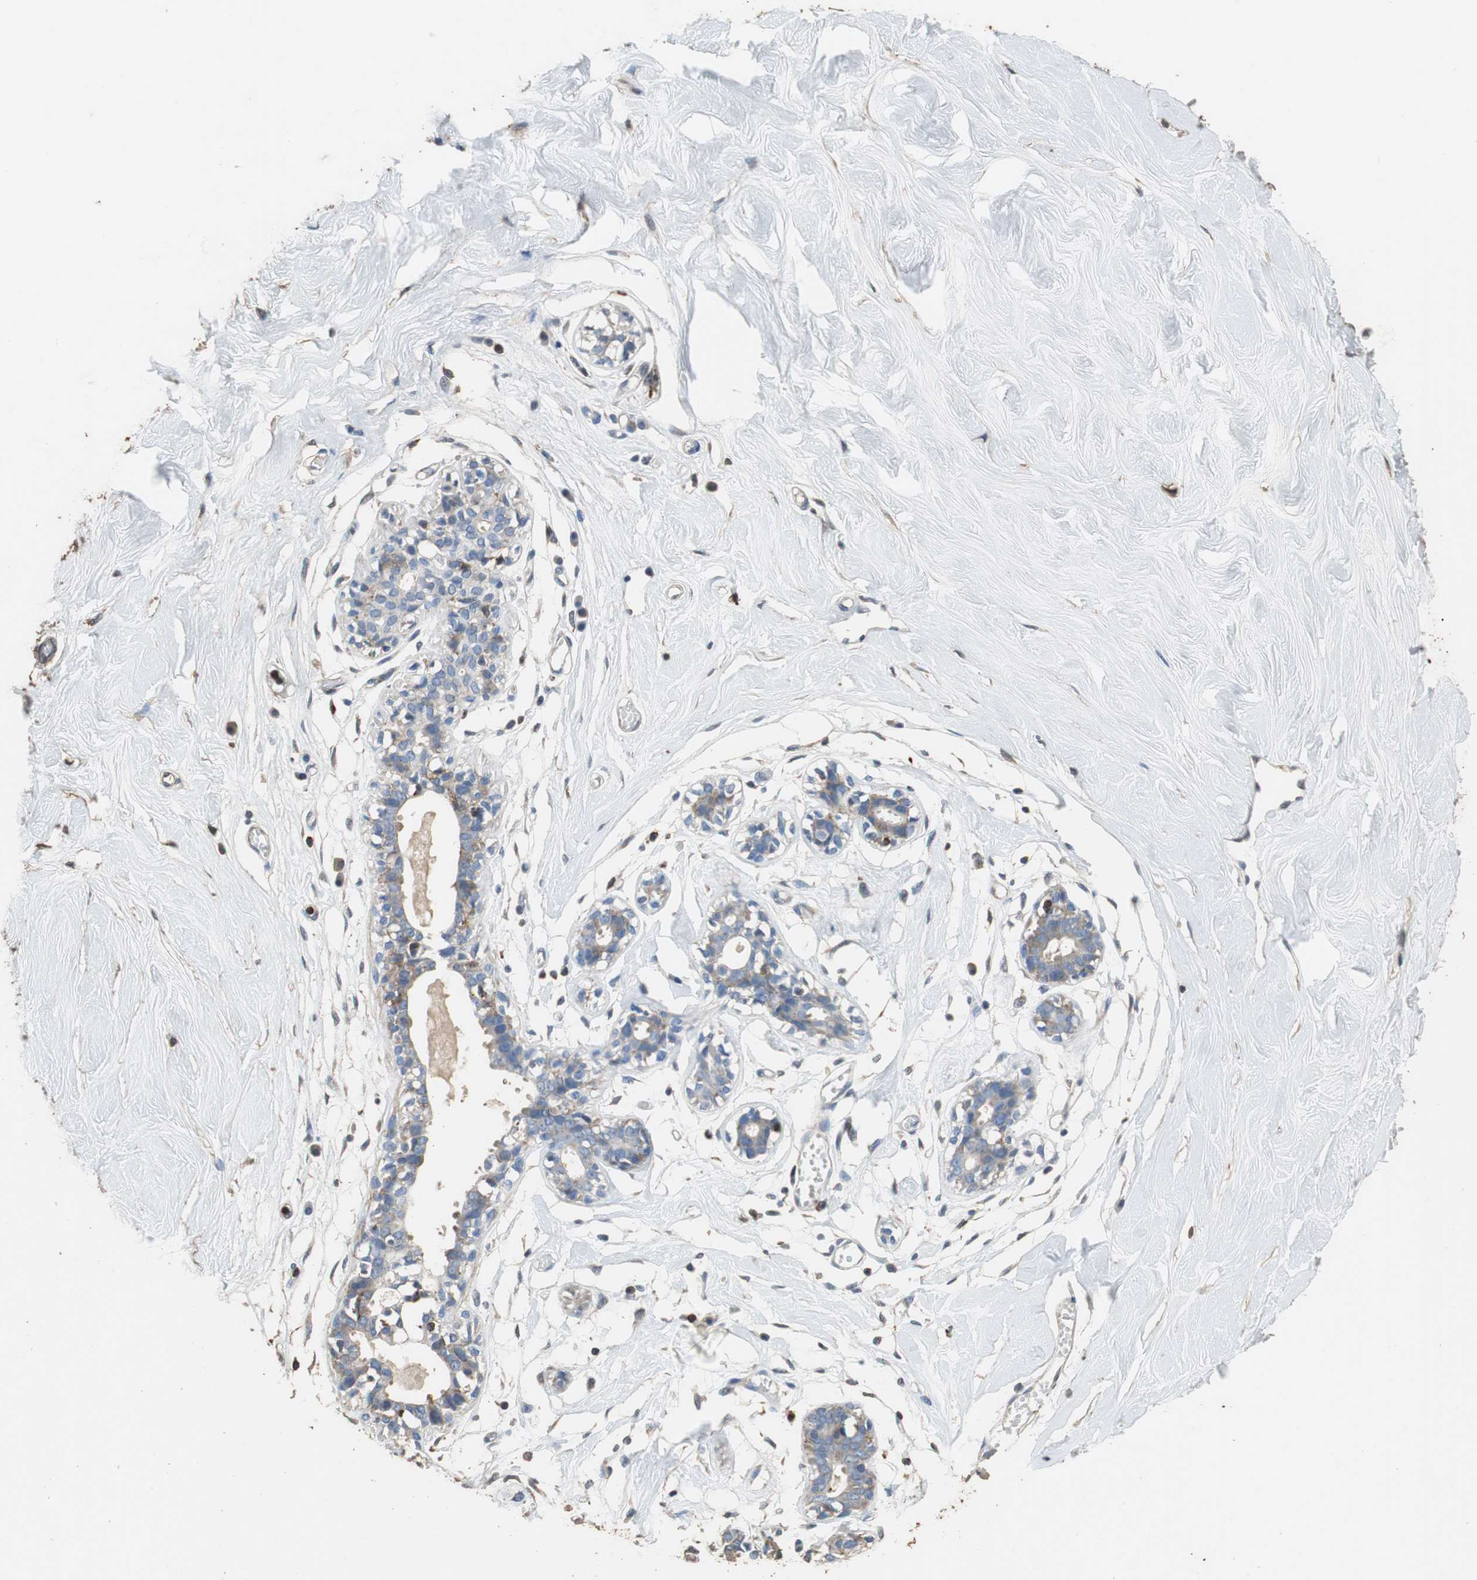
{"staining": {"intensity": "moderate", "quantity": "25%-75%", "location": "cytoplasmic/membranous"}, "tissue": "breast", "cell_type": "Adipocytes", "image_type": "normal", "snomed": [{"axis": "morphology", "description": "Normal tissue, NOS"}, {"axis": "topography", "description": "Breast"}, {"axis": "topography", "description": "Soft tissue"}], "caption": "A medium amount of moderate cytoplasmic/membranous staining is seen in approximately 25%-75% of adipocytes in unremarkable breast. Using DAB (3,3'-diaminobenzidine) (brown) and hematoxylin (blue) stains, captured at high magnification using brightfield microscopy.", "gene": "PRKRA", "patient": {"sex": "female", "age": 25}}